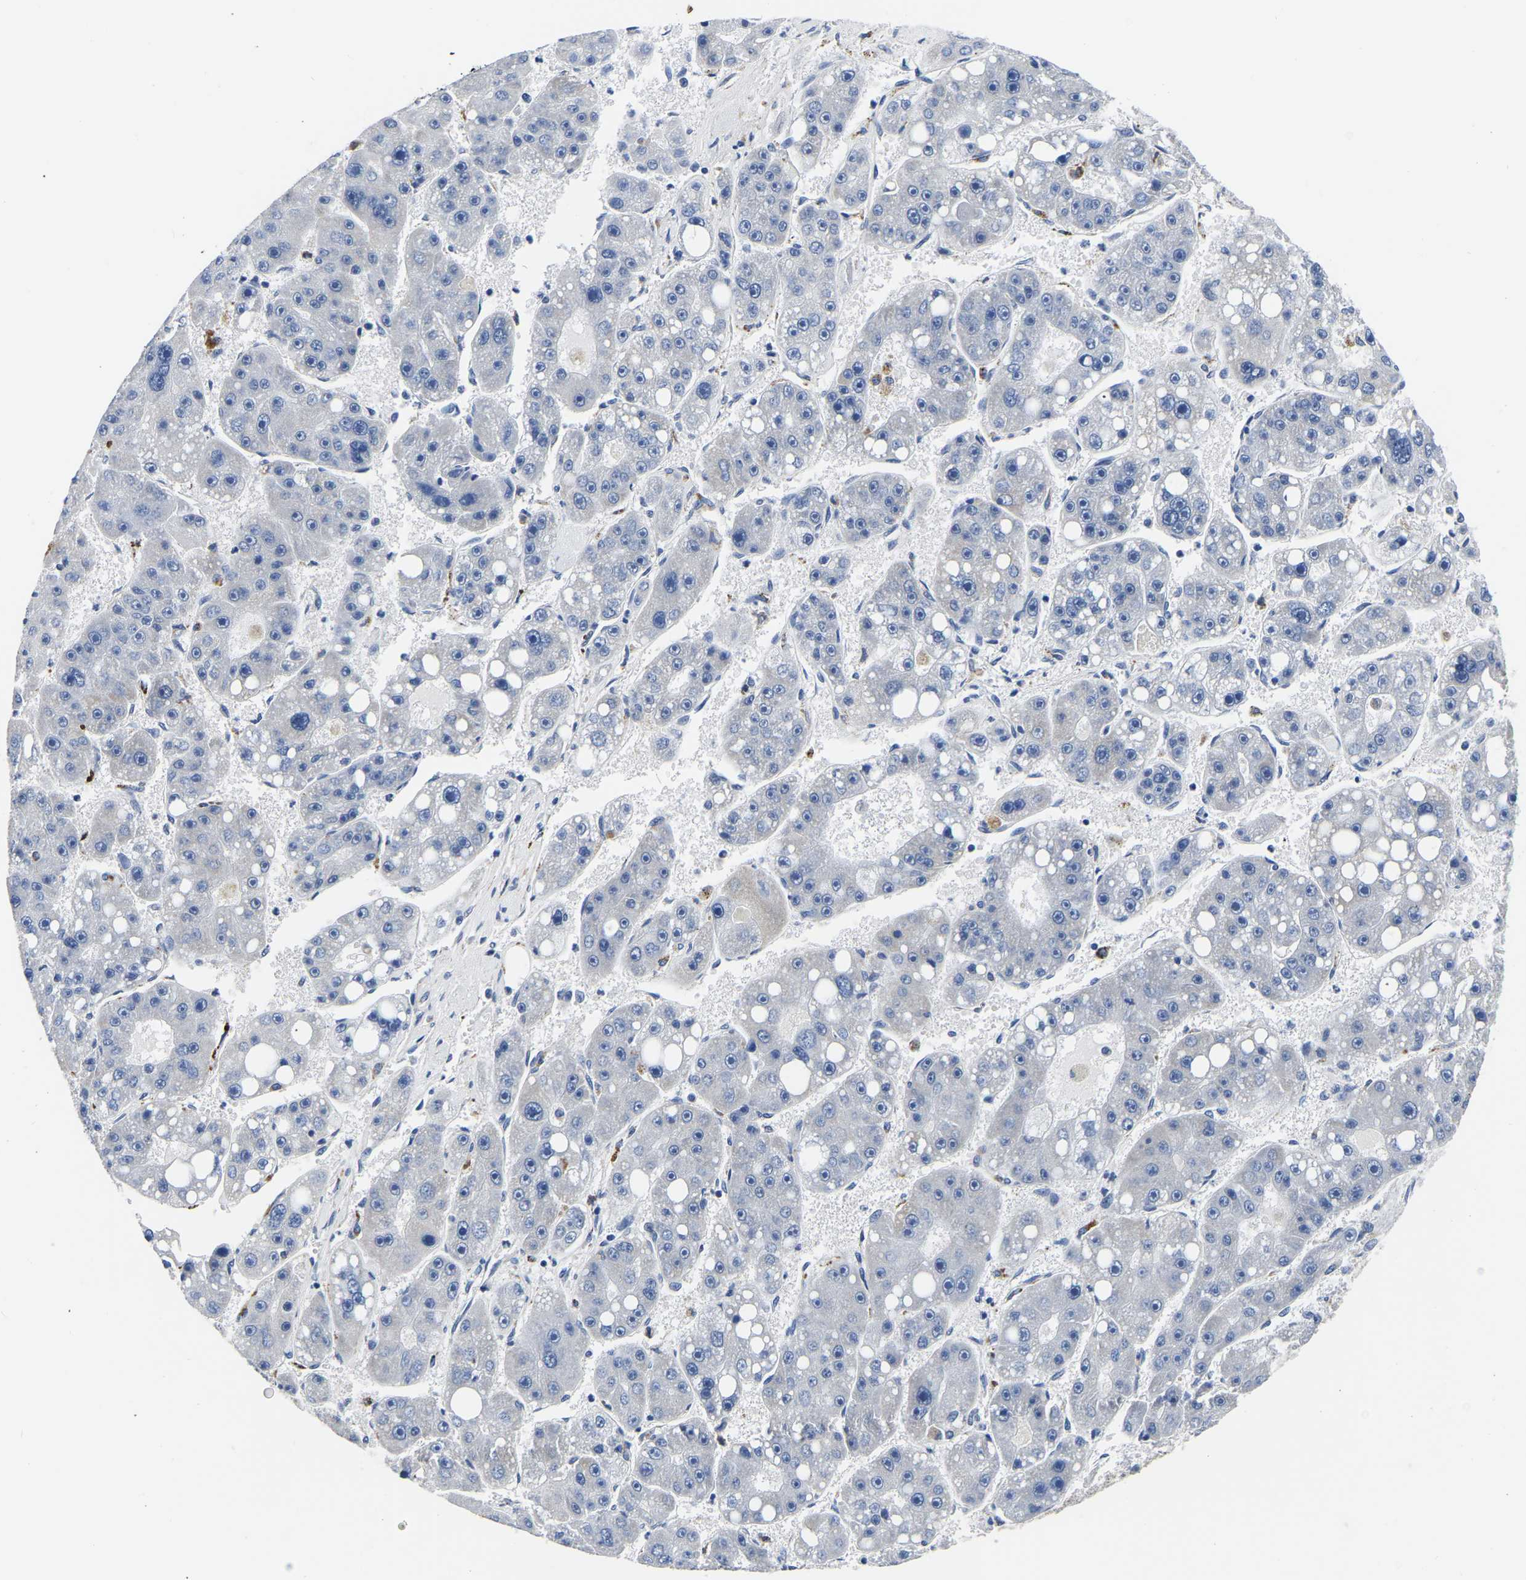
{"staining": {"intensity": "negative", "quantity": "none", "location": "none"}, "tissue": "liver cancer", "cell_type": "Tumor cells", "image_type": "cancer", "snomed": [{"axis": "morphology", "description": "Carcinoma, Hepatocellular, NOS"}, {"axis": "topography", "description": "Liver"}], "caption": "DAB (3,3'-diaminobenzidine) immunohistochemical staining of hepatocellular carcinoma (liver) exhibits no significant staining in tumor cells.", "gene": "PDLIM7", "patient": {"sex": "female", "age": 61}}